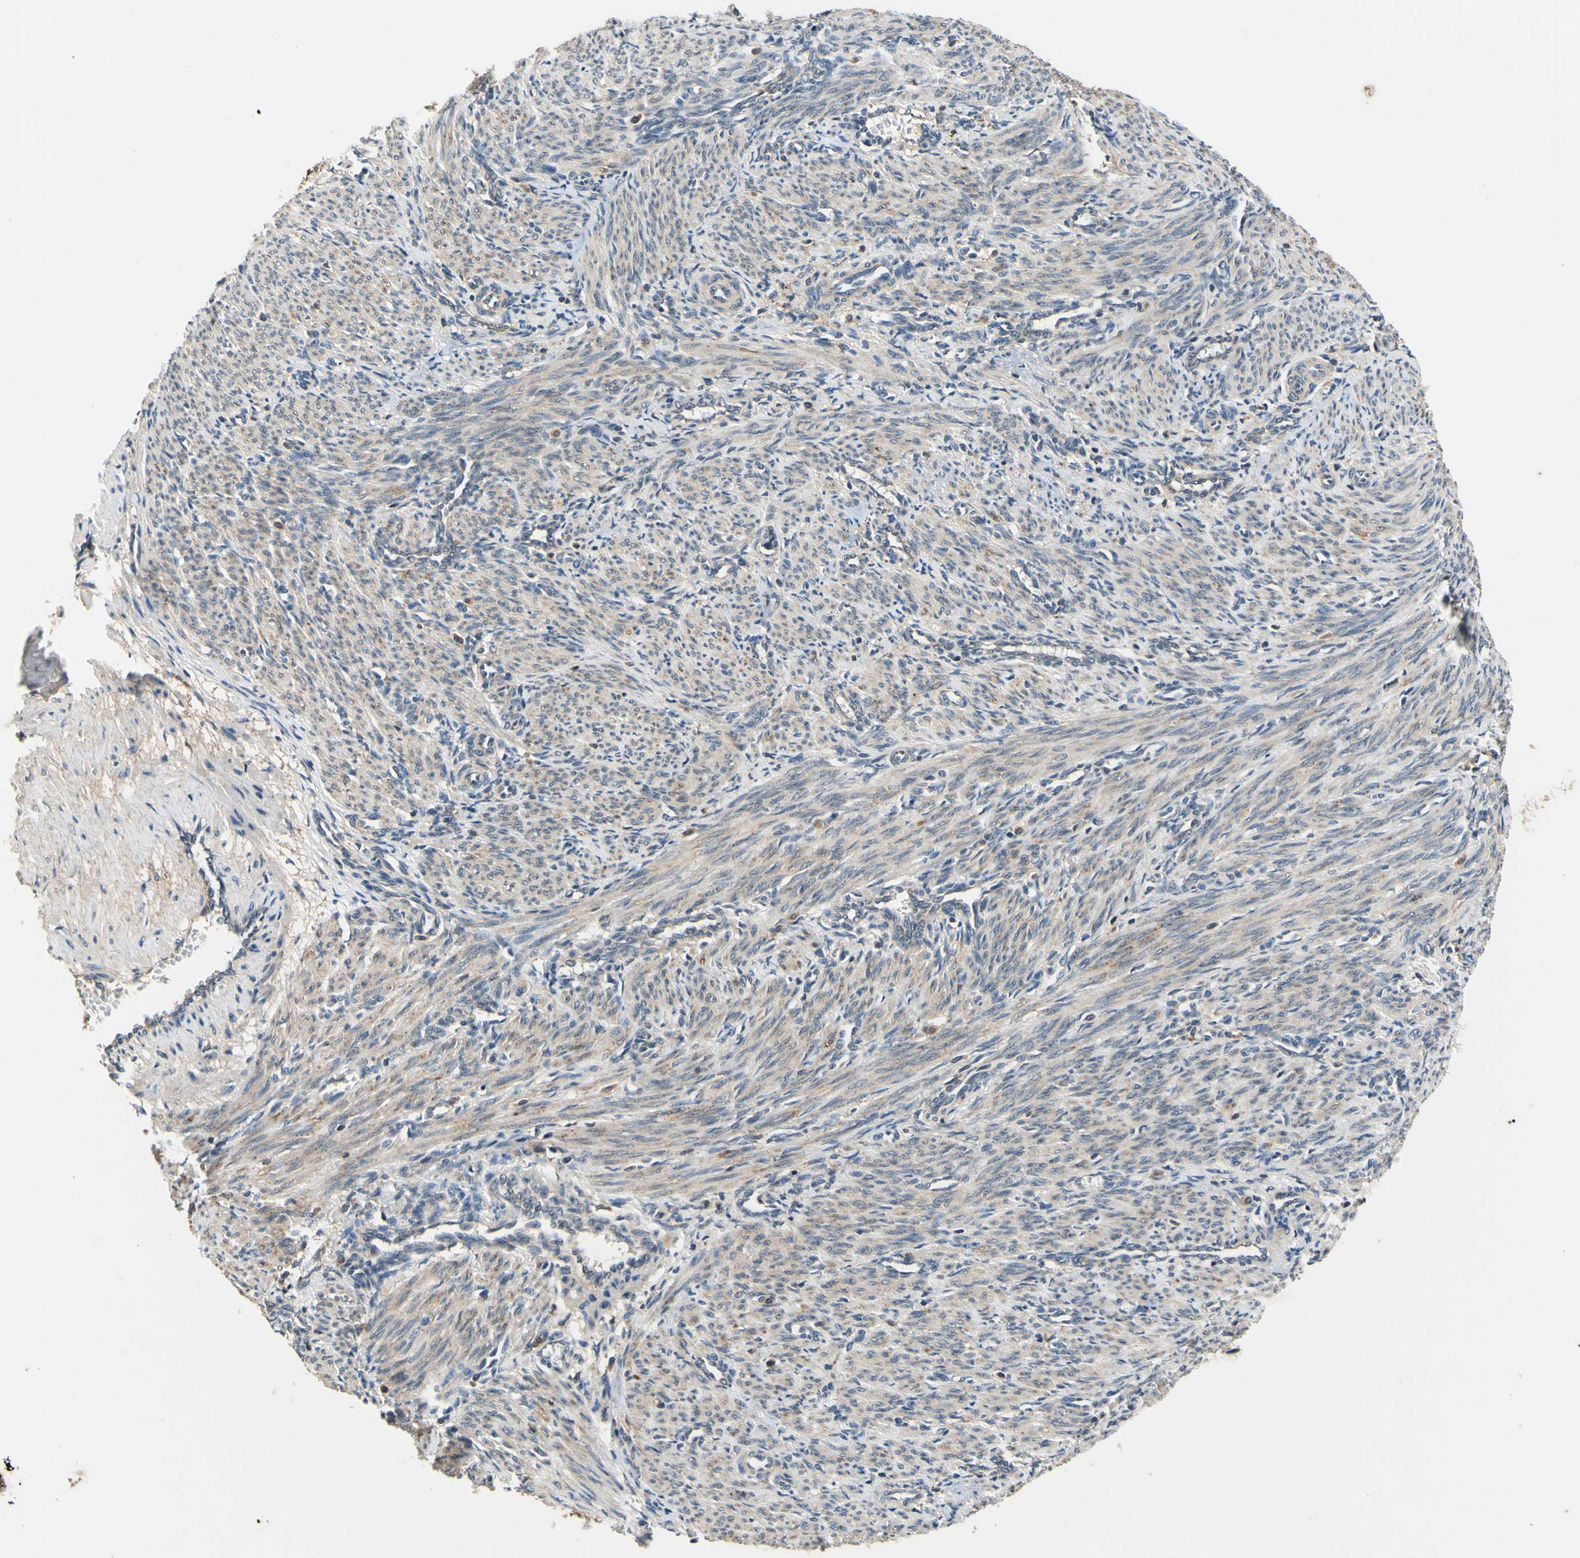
{"staining": {"intensity": "weak", "quantity": "25%-75%", "location": "cytoplasmic/membranous"}, "tissue": "smooth muscle", "cell_type": "Smooth muscle cells", "image_type": "normal", "snomed": [{"axis": "morphology", "description": "Normal tissue, NOS"}, {"axis": "topography", "description": "Endometrium"}], "caption": "Protein staining of normal smooth muscle shows weak cytoplasmic/membranous staining in about 25%-75% of smooth muscle cells.", "gene": "PLA2G4A", "patient": {"sex": "female", "age": 33}}